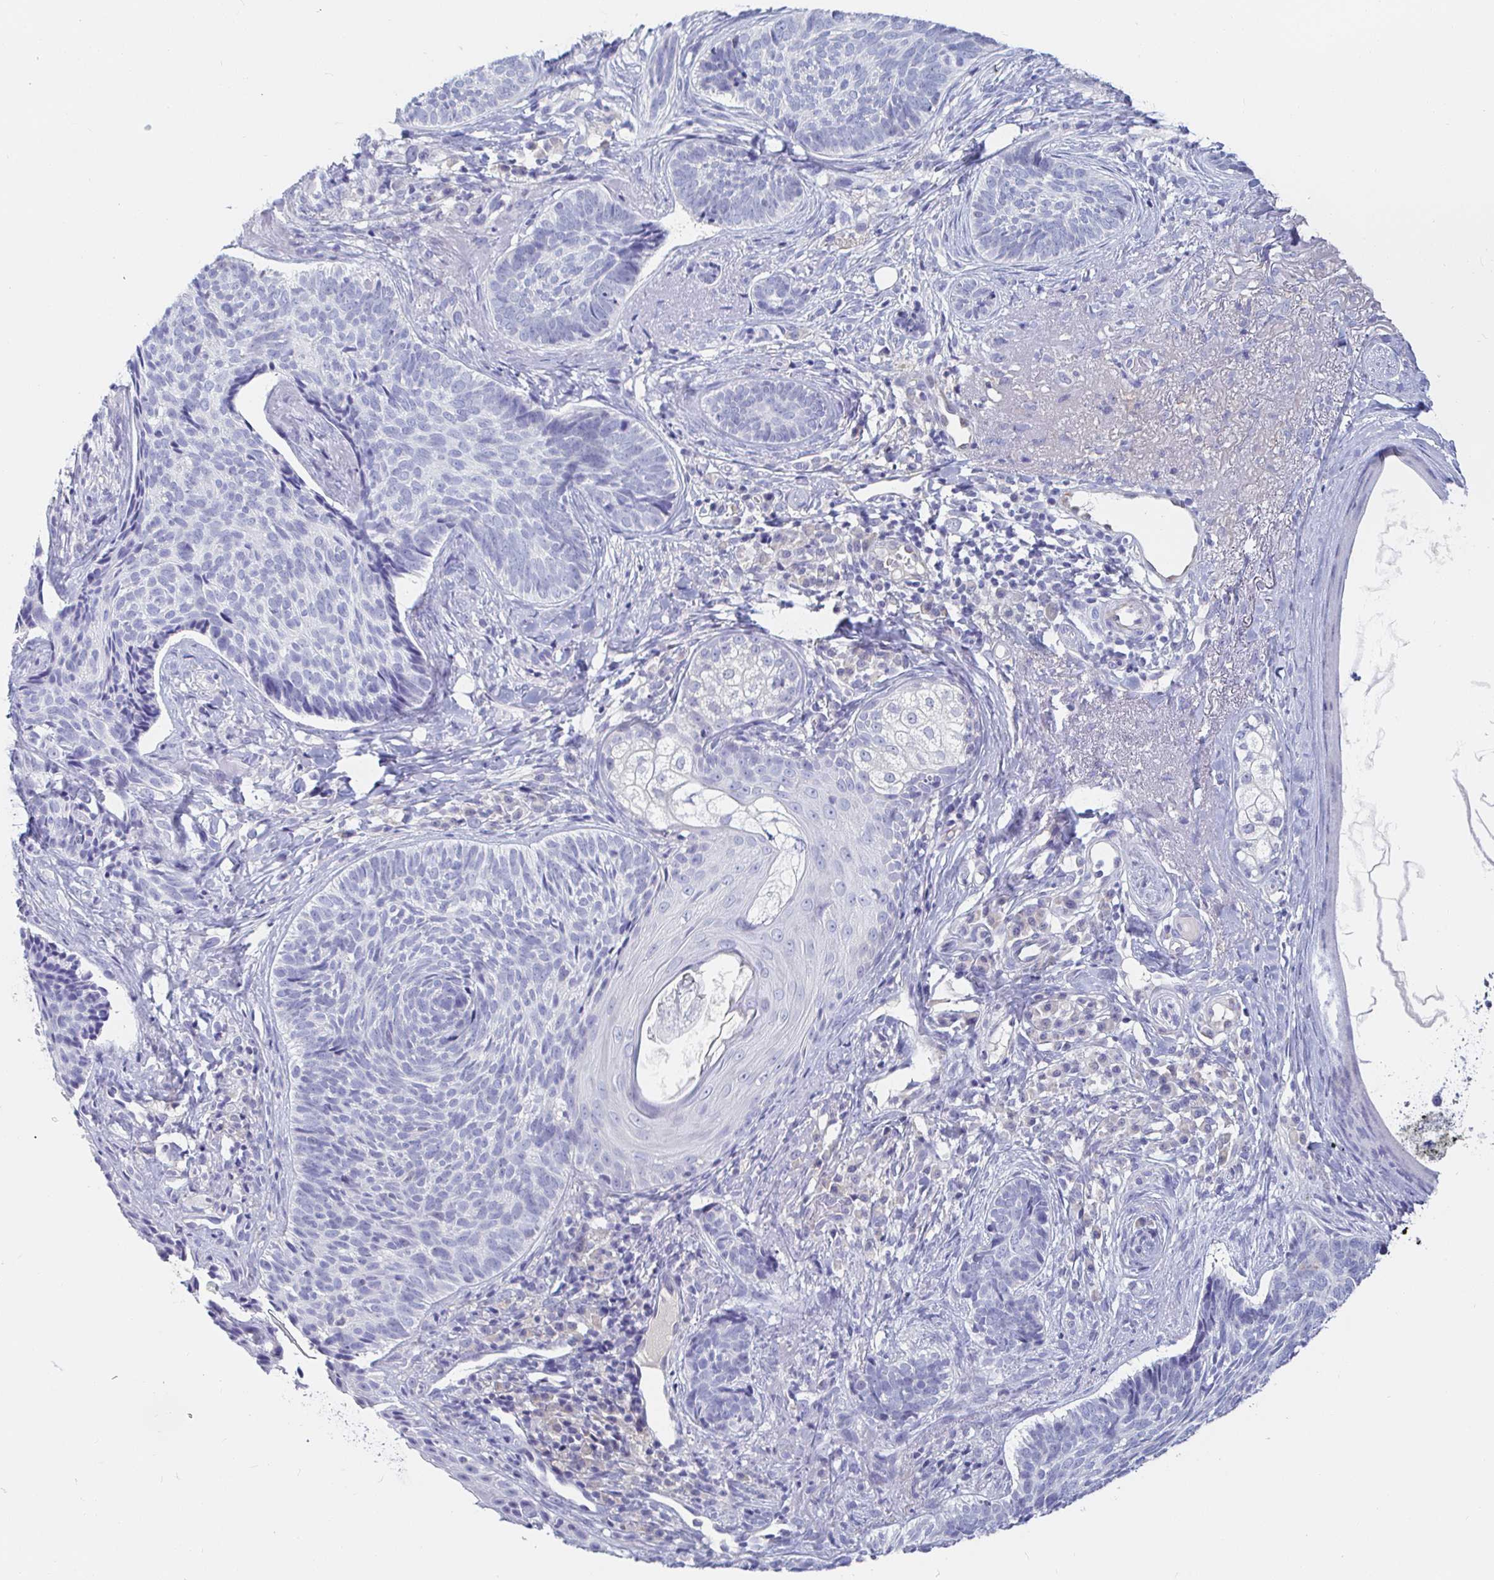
{"staining": {"intensity": "negative", "quantity": "none", "location": "none"}, "tissue": "skin cancer", "cell_type": "Tumor cells", "image_type": "cancer", "snomed": [{"axis": "morphology", "description": "Basal cell carcinoma"}, {"axis": "topography", "description": "Skin"}], "caption": "High power microscopy micrograph of an immunohistochemistry histopathology image of skin cancer, revealing no significant staining in tumor cells.", "gene": "PDE6B", "patient": {"sex": "female", "age": 74}}